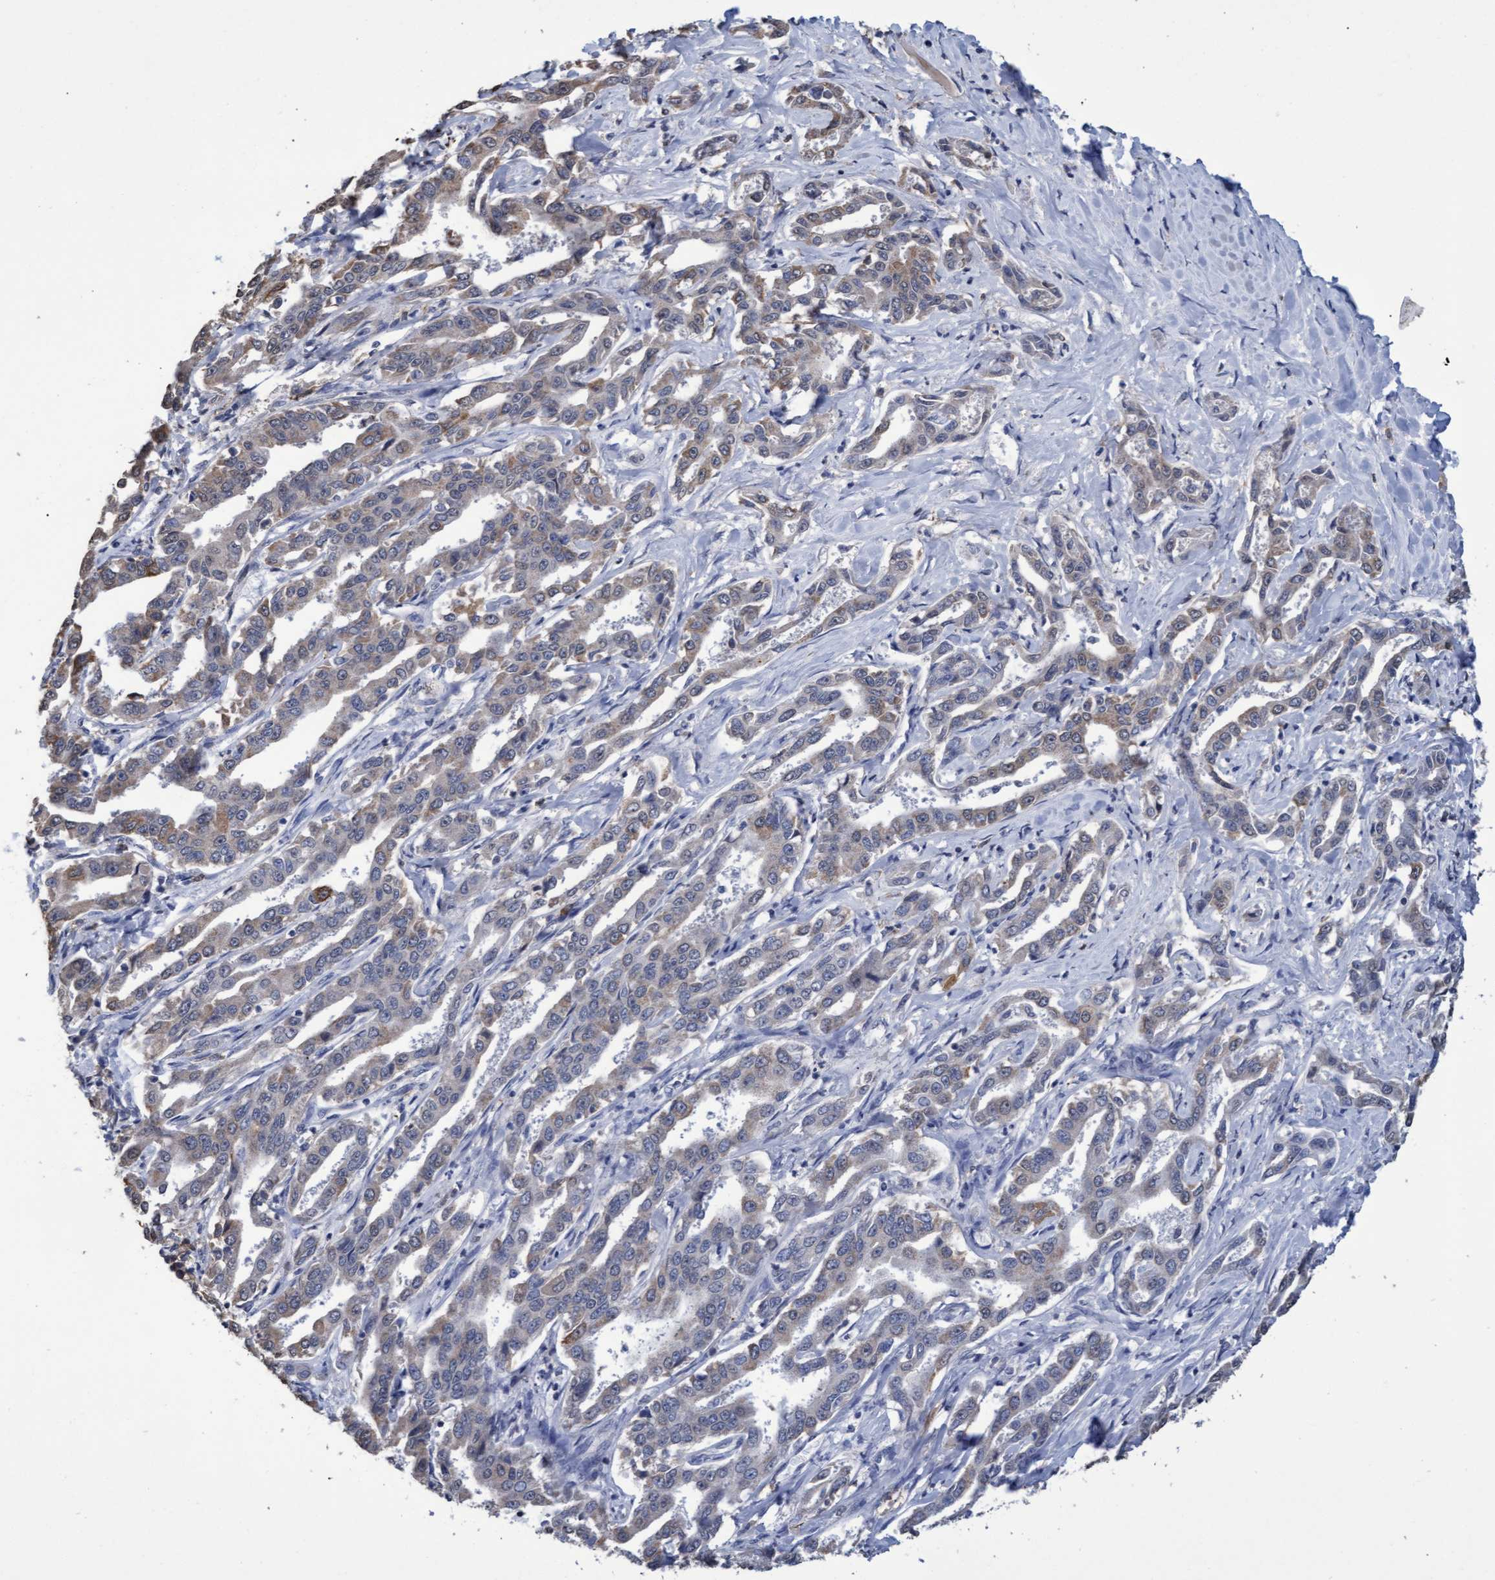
{"staining": {"intensity": "weak", "quantity": ">75%", "location": "cytoplasmic/membranous"}, "tissue": "liver cancer", "cell_type": "Tumor cells", "image_type": "cancer", "snomed": [{"axis": "morphology", "description": "Cholangiocarcinoma"}, {"axis": "topography", "description": "Liver"}], "caption": "Liver cholangiocarcinoma stained with immunohistochemistry shows weak cytoplasmic/membranous expression in about >75% of tumor cells.", "gene": "GPR39", "patient": {"sex": "male", "age": 59}}